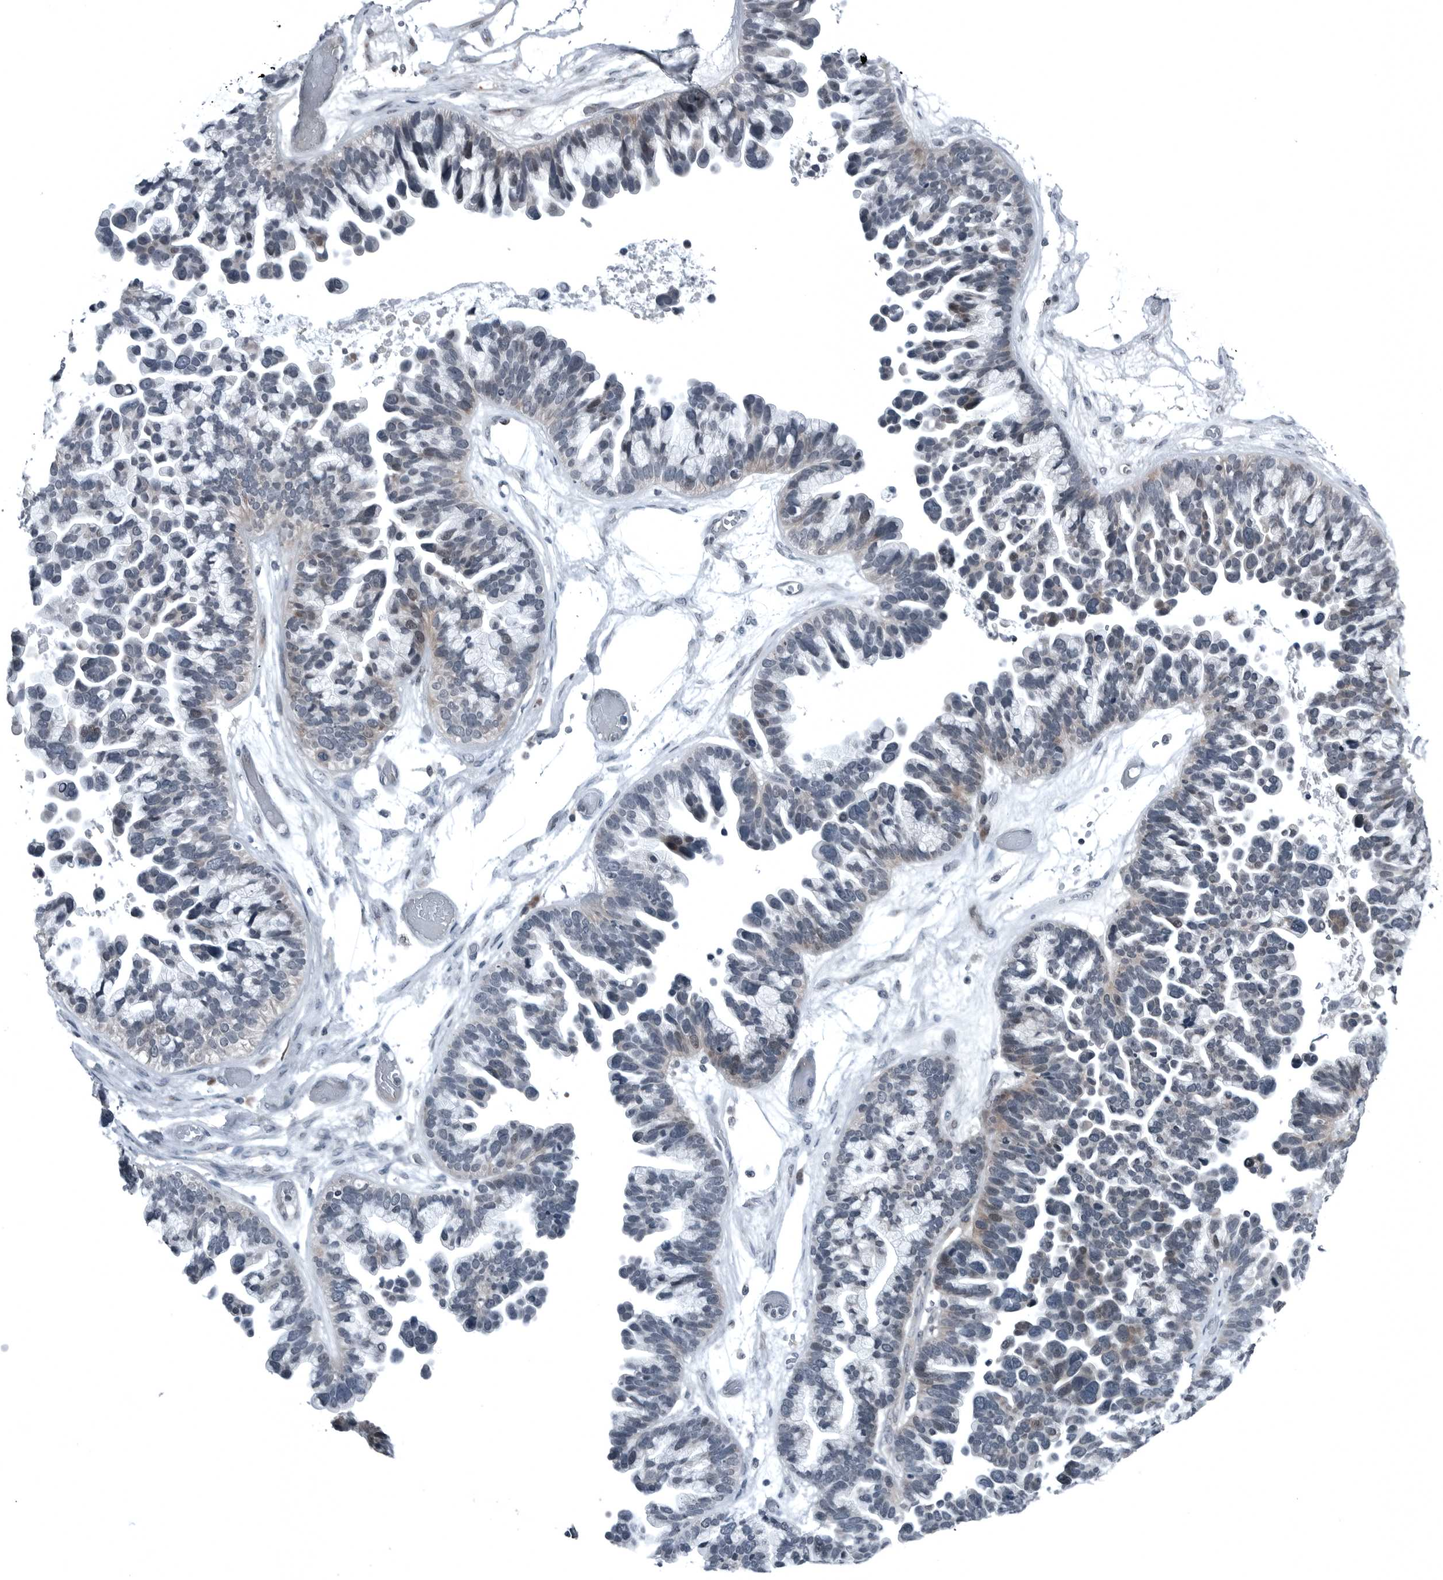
{"staining": {"intensity": "negative", "quantity": "none", "location": "none"}, "tissue": "ovarian cancer", "cell_type": "Tumor cells", "image_type": "cancer", "snomed": [{"axis": "morphology", "description": "Cystadenocarcinoma, serous, NOS"}, {"axis": "topography", "description": "Ovary"}], "caption": "Protein analysis of ovarian cancer (serous cystadenocarcinoma) reveals no significant expression in tumor cells.", "gene": "GAK", "patient": {"sex": "female", "age": 56}}